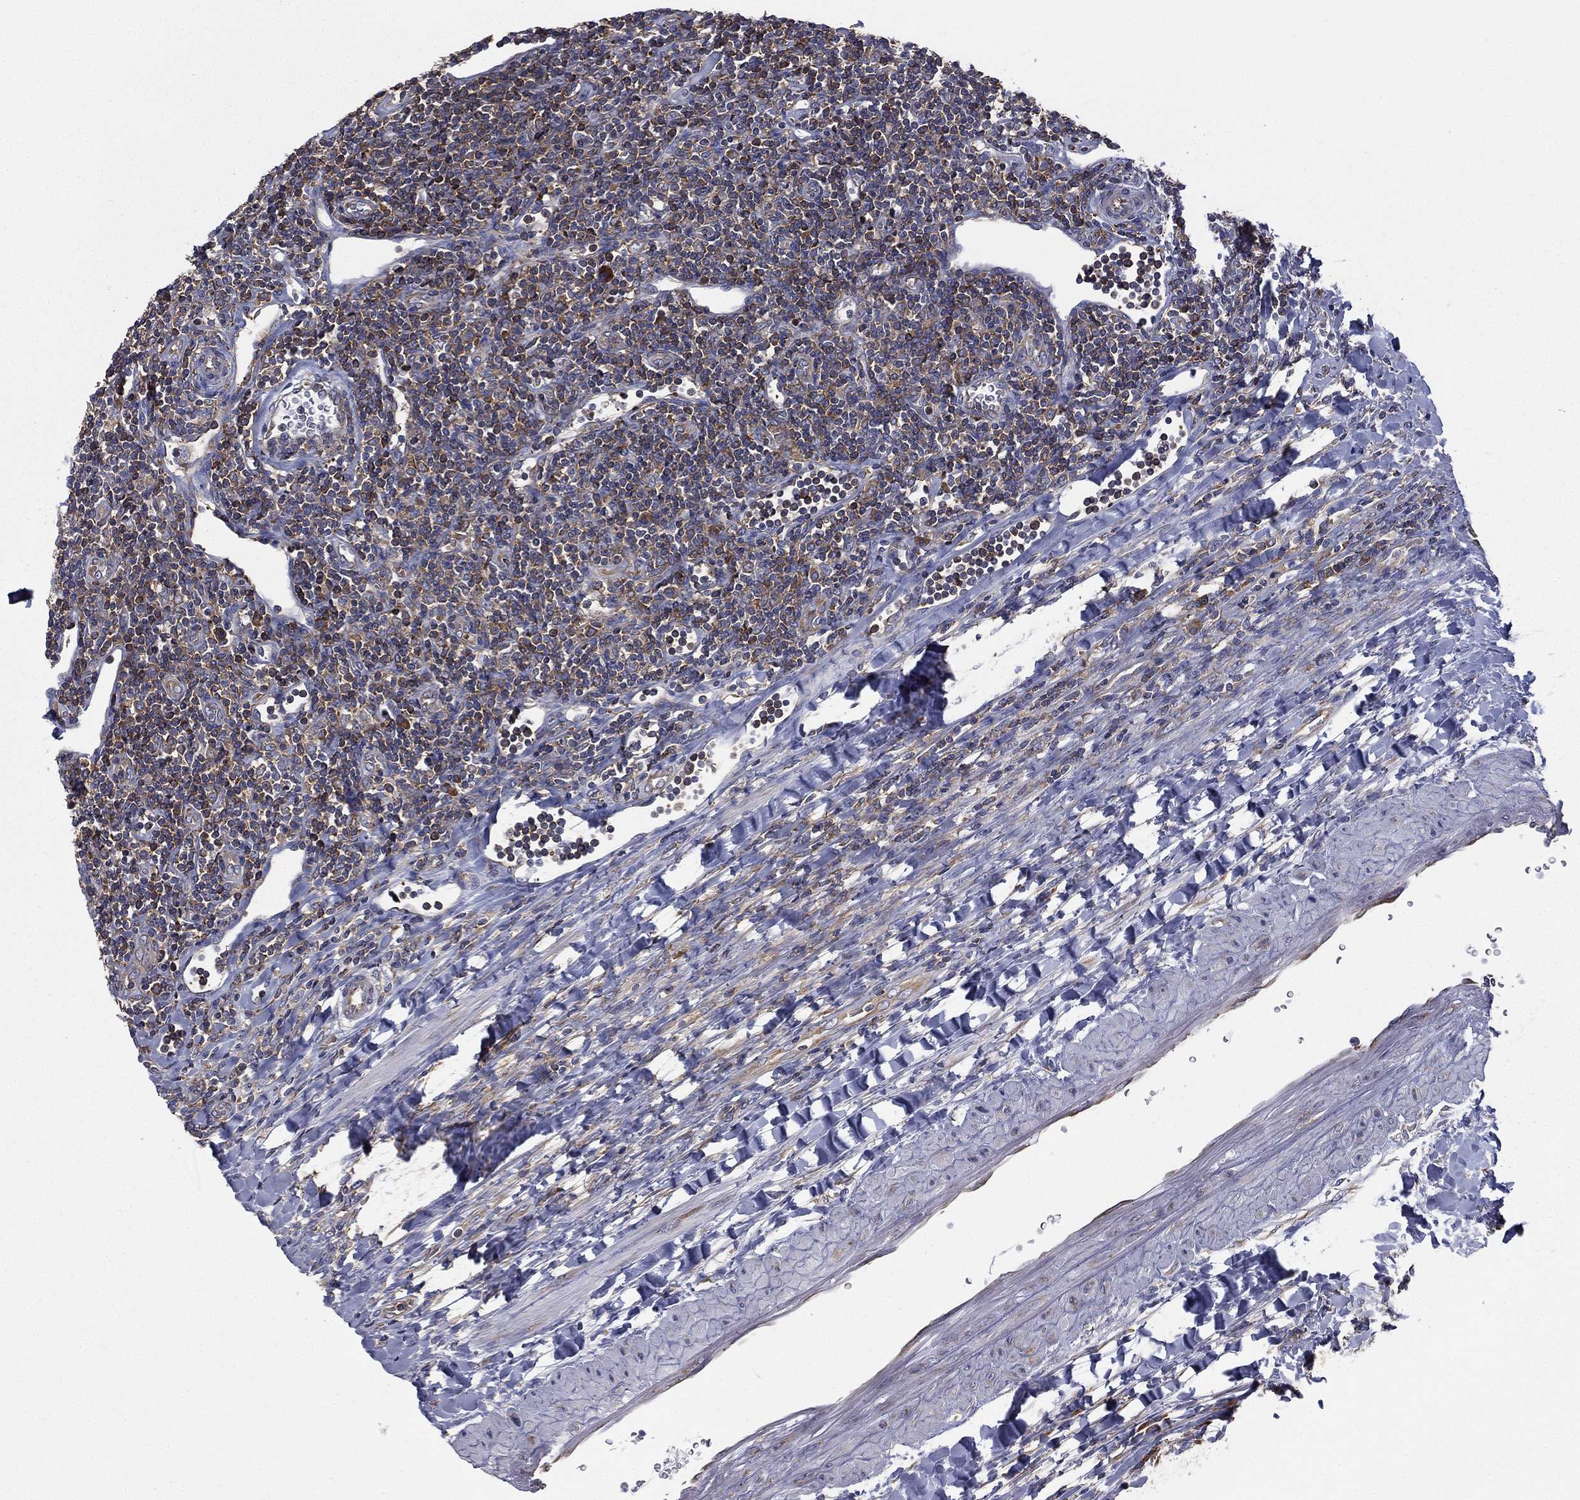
{"staining": {"intensity": "negative", "quantity": "none", "location": "none"}, "tissue": "lymphoma", "cell_type": "Tumor cells", "image_type": "cancer", "snomed": [{"axis": "morphology", "description": "Hodgkin's disease, NOS"}, {"axis": "topography", "description": "Lymph node"}], "caption": "Immunohistochemical staining of lymphoma shows no significant positivity in tumor cells.", "gene": "FARSA", "patient": {"sex": "male", "age": 40}}